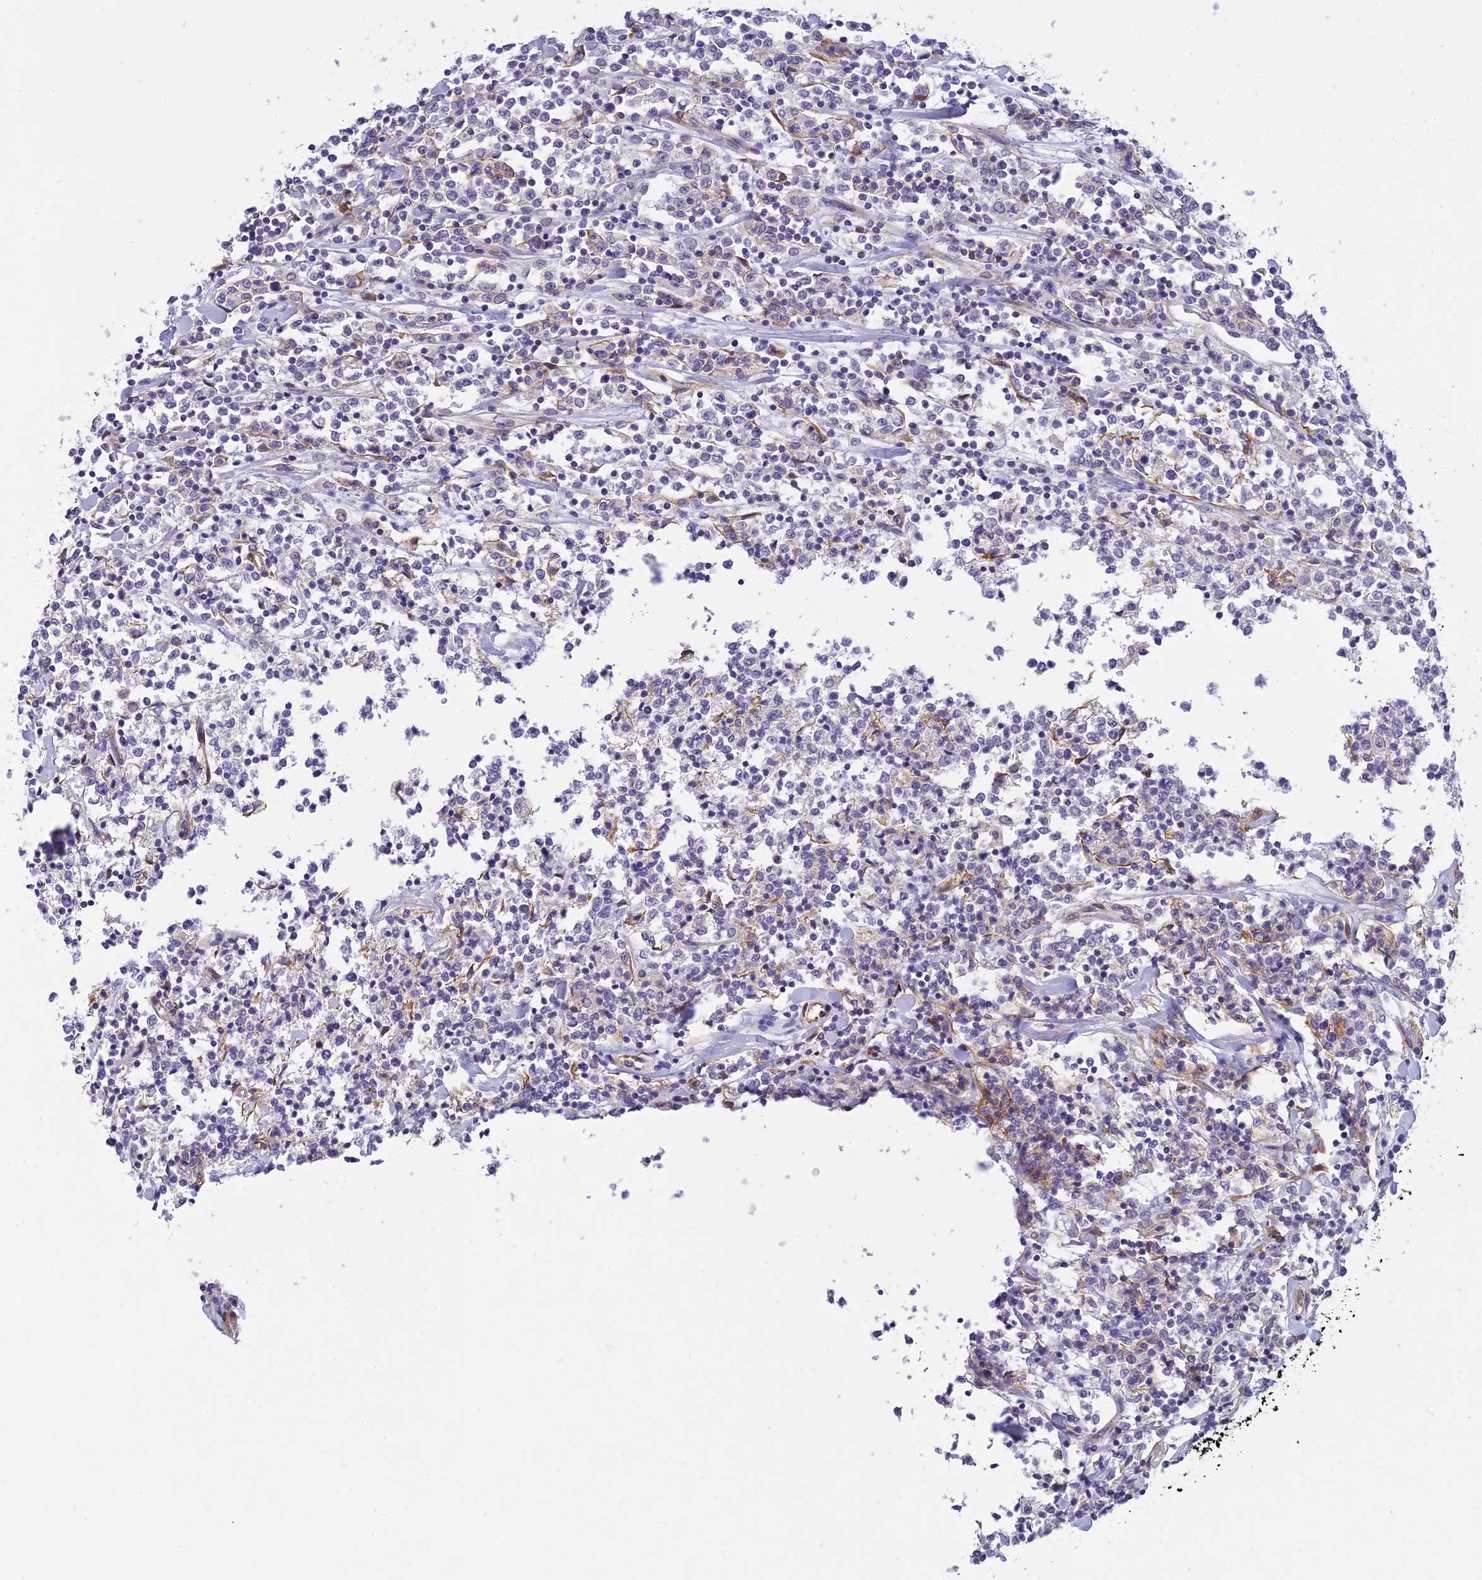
{"staining": {"intensity": "negative", "quantity": "none", "location": "none"}, "tissue": "lymphoma", "cell_type": "Tumor cells", "image_type": "cancer", "snomed": [{"axis": "morphology", "description": "Malignant lymphoma, non-Hodgkin's type, Low grade"}, {"axis": "topography", "description": "Small intestine"}], "caption": "Protein analysis of lymphoma shows no significant expression in tumor cells.", "gene": "FBXW4", "patient": {"sex": "female", "age": 59}}